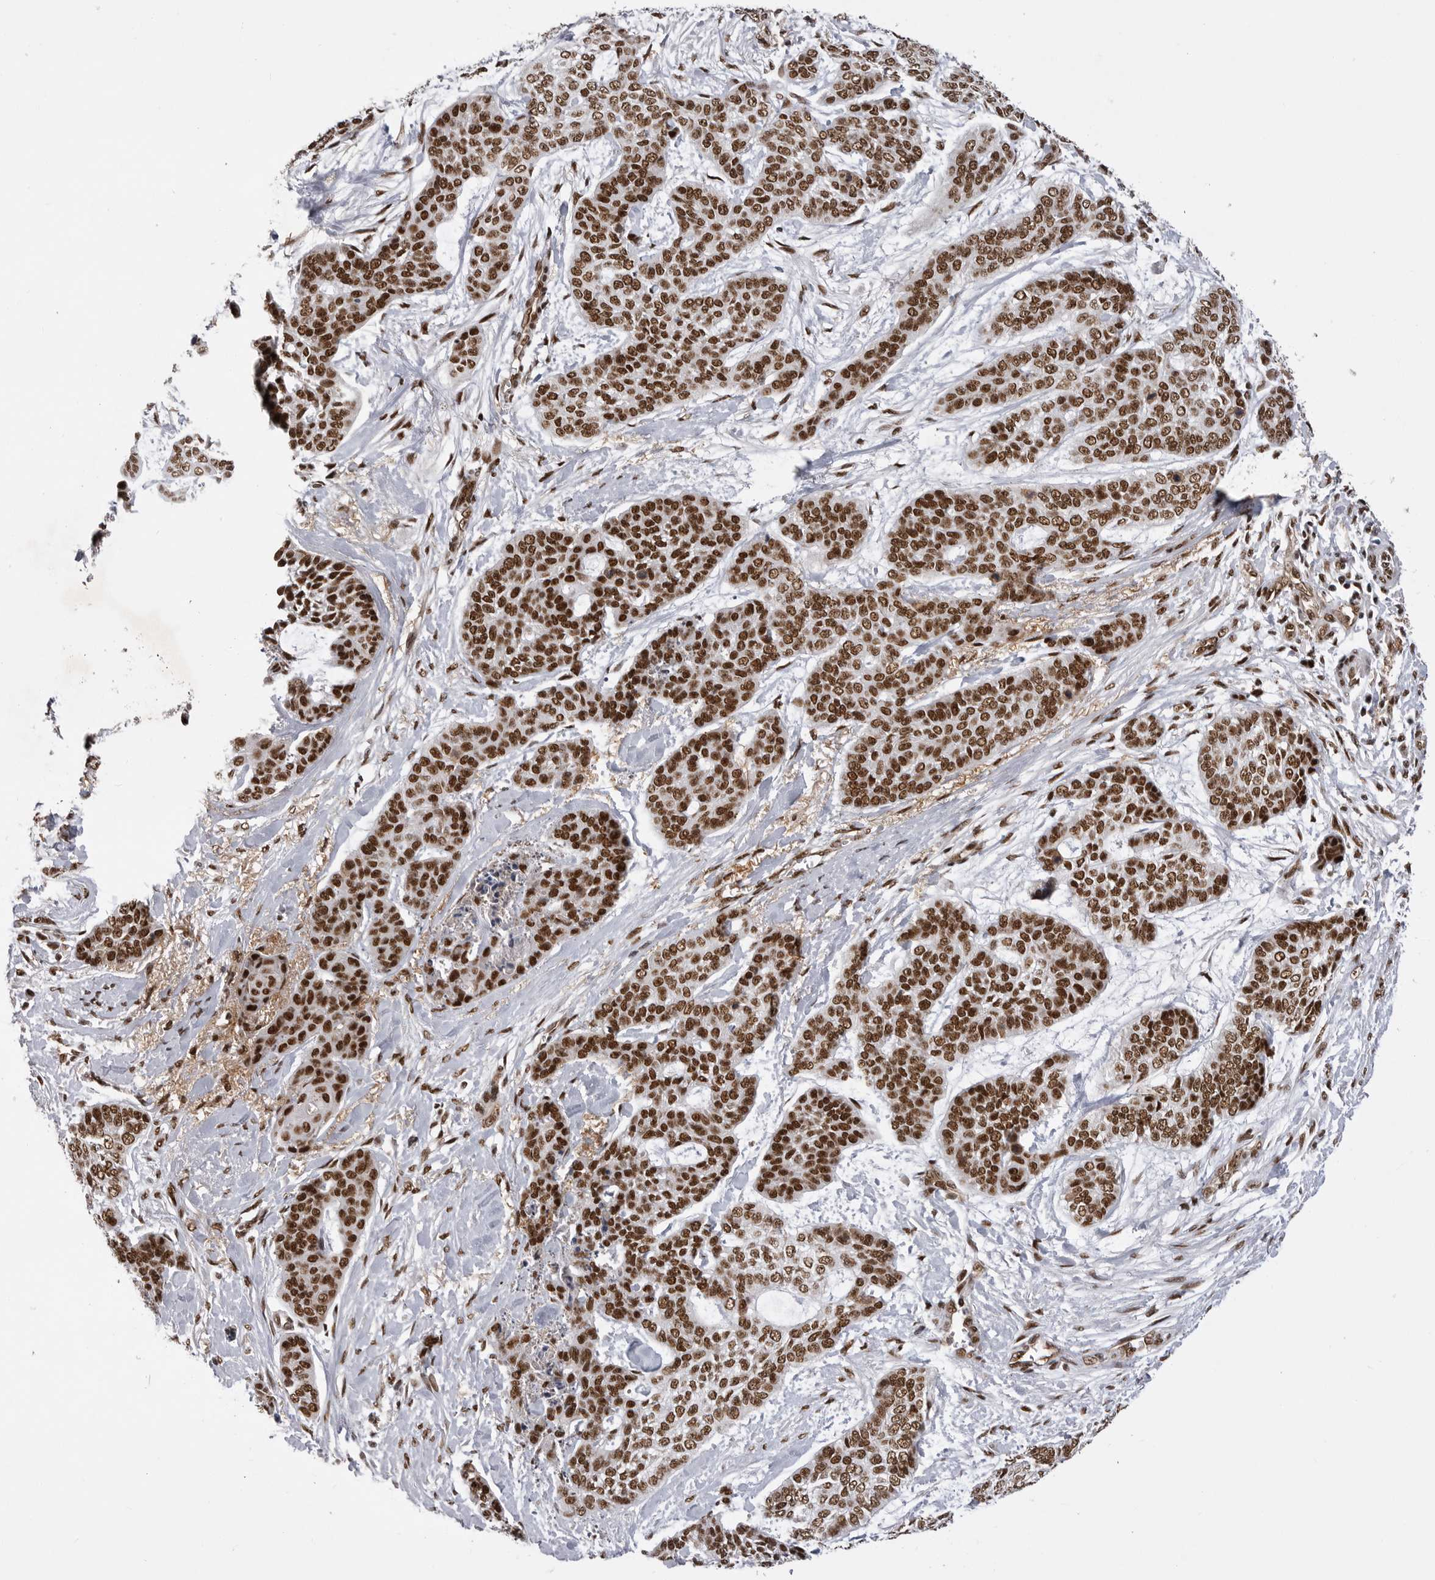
{"staining": {"intensity": "strong", "quantity": ">75%", "location": "nuclear"}, "tissue": "skin cancer", "cell_type": "Tumor cells", "image_type": "cancer", "snomed": [{"axis": "morphology", "description": "Basal cell carcinoma"}, {"axis": "topography", "description": "Skin"}], "caption": "Skin cancer (basal cell carcinoma) stained with a protein marker demonstrates strong staining in tumor cells.", "gene": "PPP1R8", "patient": {"sex": "female", "age": 64}}